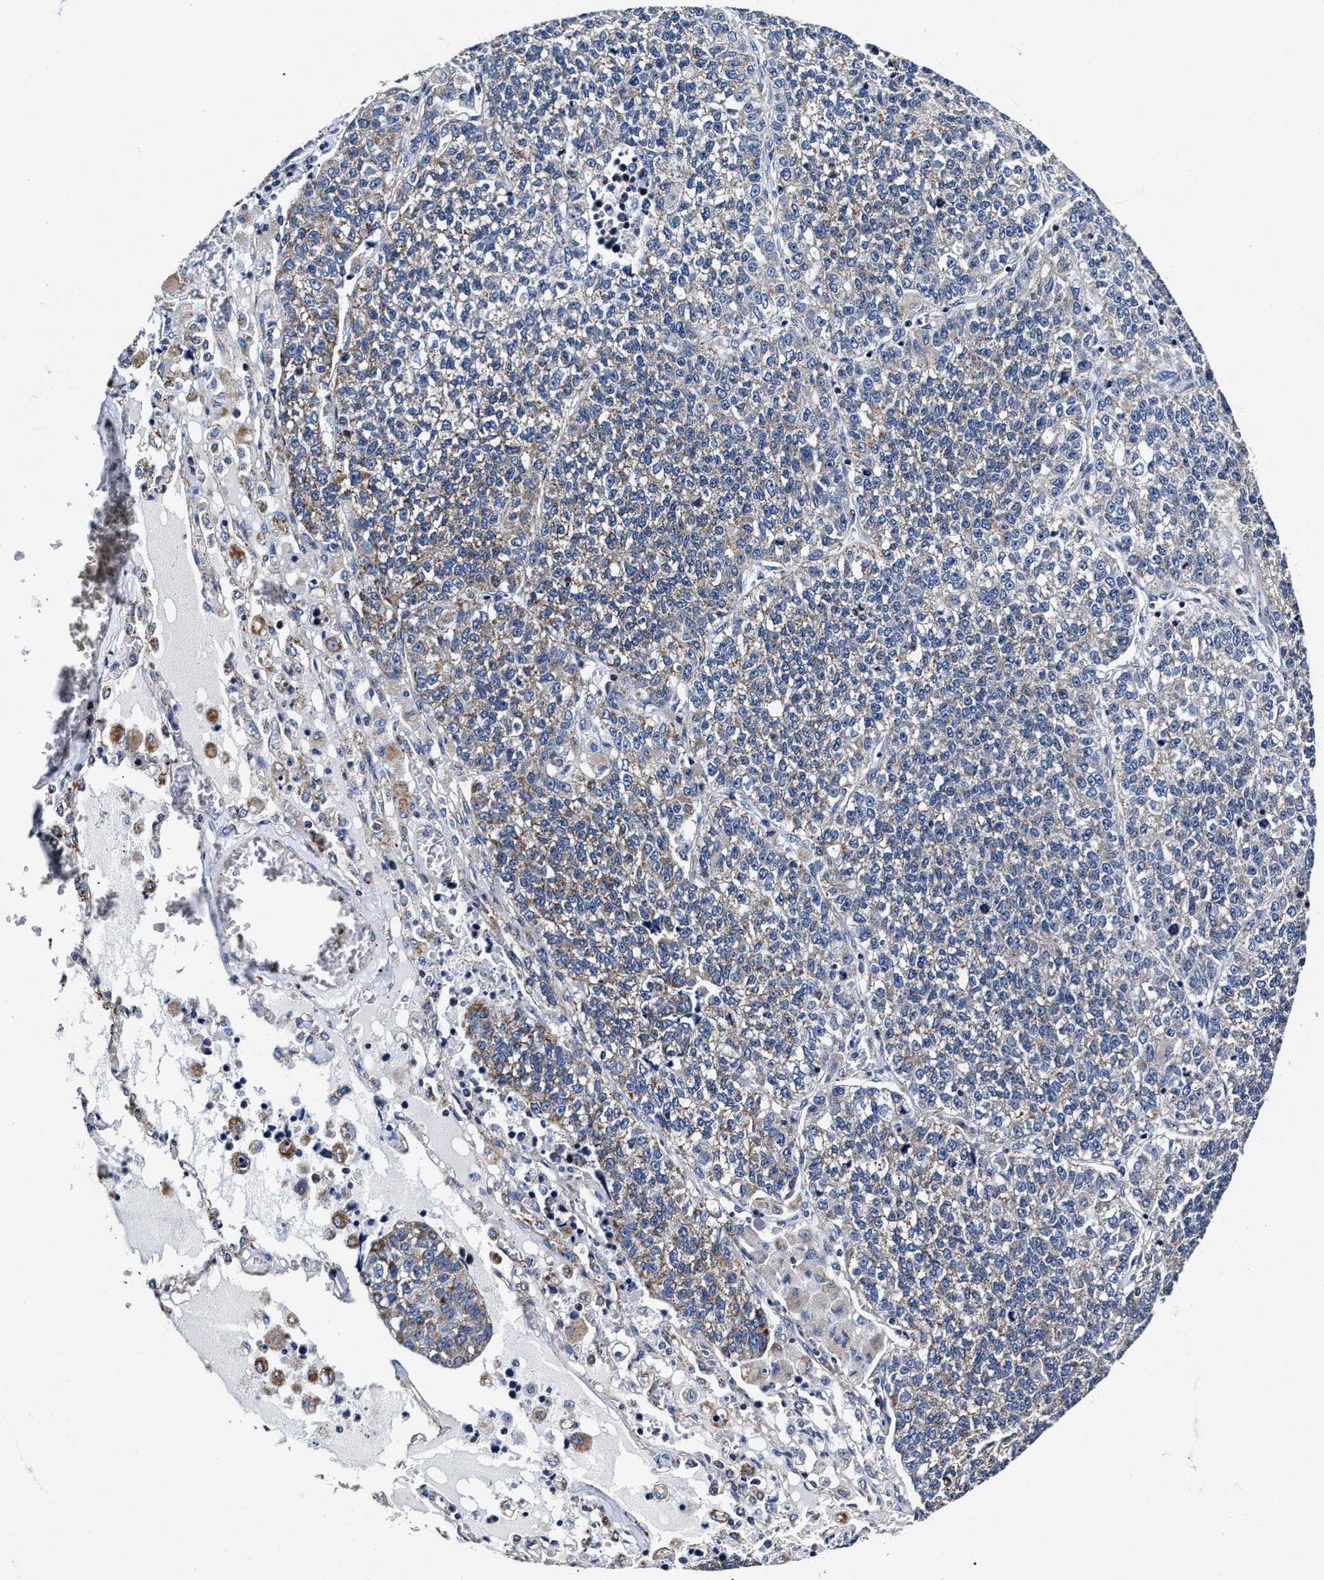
{"staining": {"intensity": "weak", "quantity": "25%-75%", "location": "cytoplasmic/membranous"}, "tissue": "lung cancer", "cell_type": "Tumor cells", "image_type": "cancer", "snomed": [{"axis": "morphology", "description": "Adenocarcinoma, NOS"}, {"axis": "topography", "description": "Lung"}], "caption": "The image demonstrates a brown stain indicating the presence of a protein in the cytoplasmic/membranous of tumor cells in lung cancer.", "gene": "HINT2", "patient": {"sex": "male", "age": 49}}